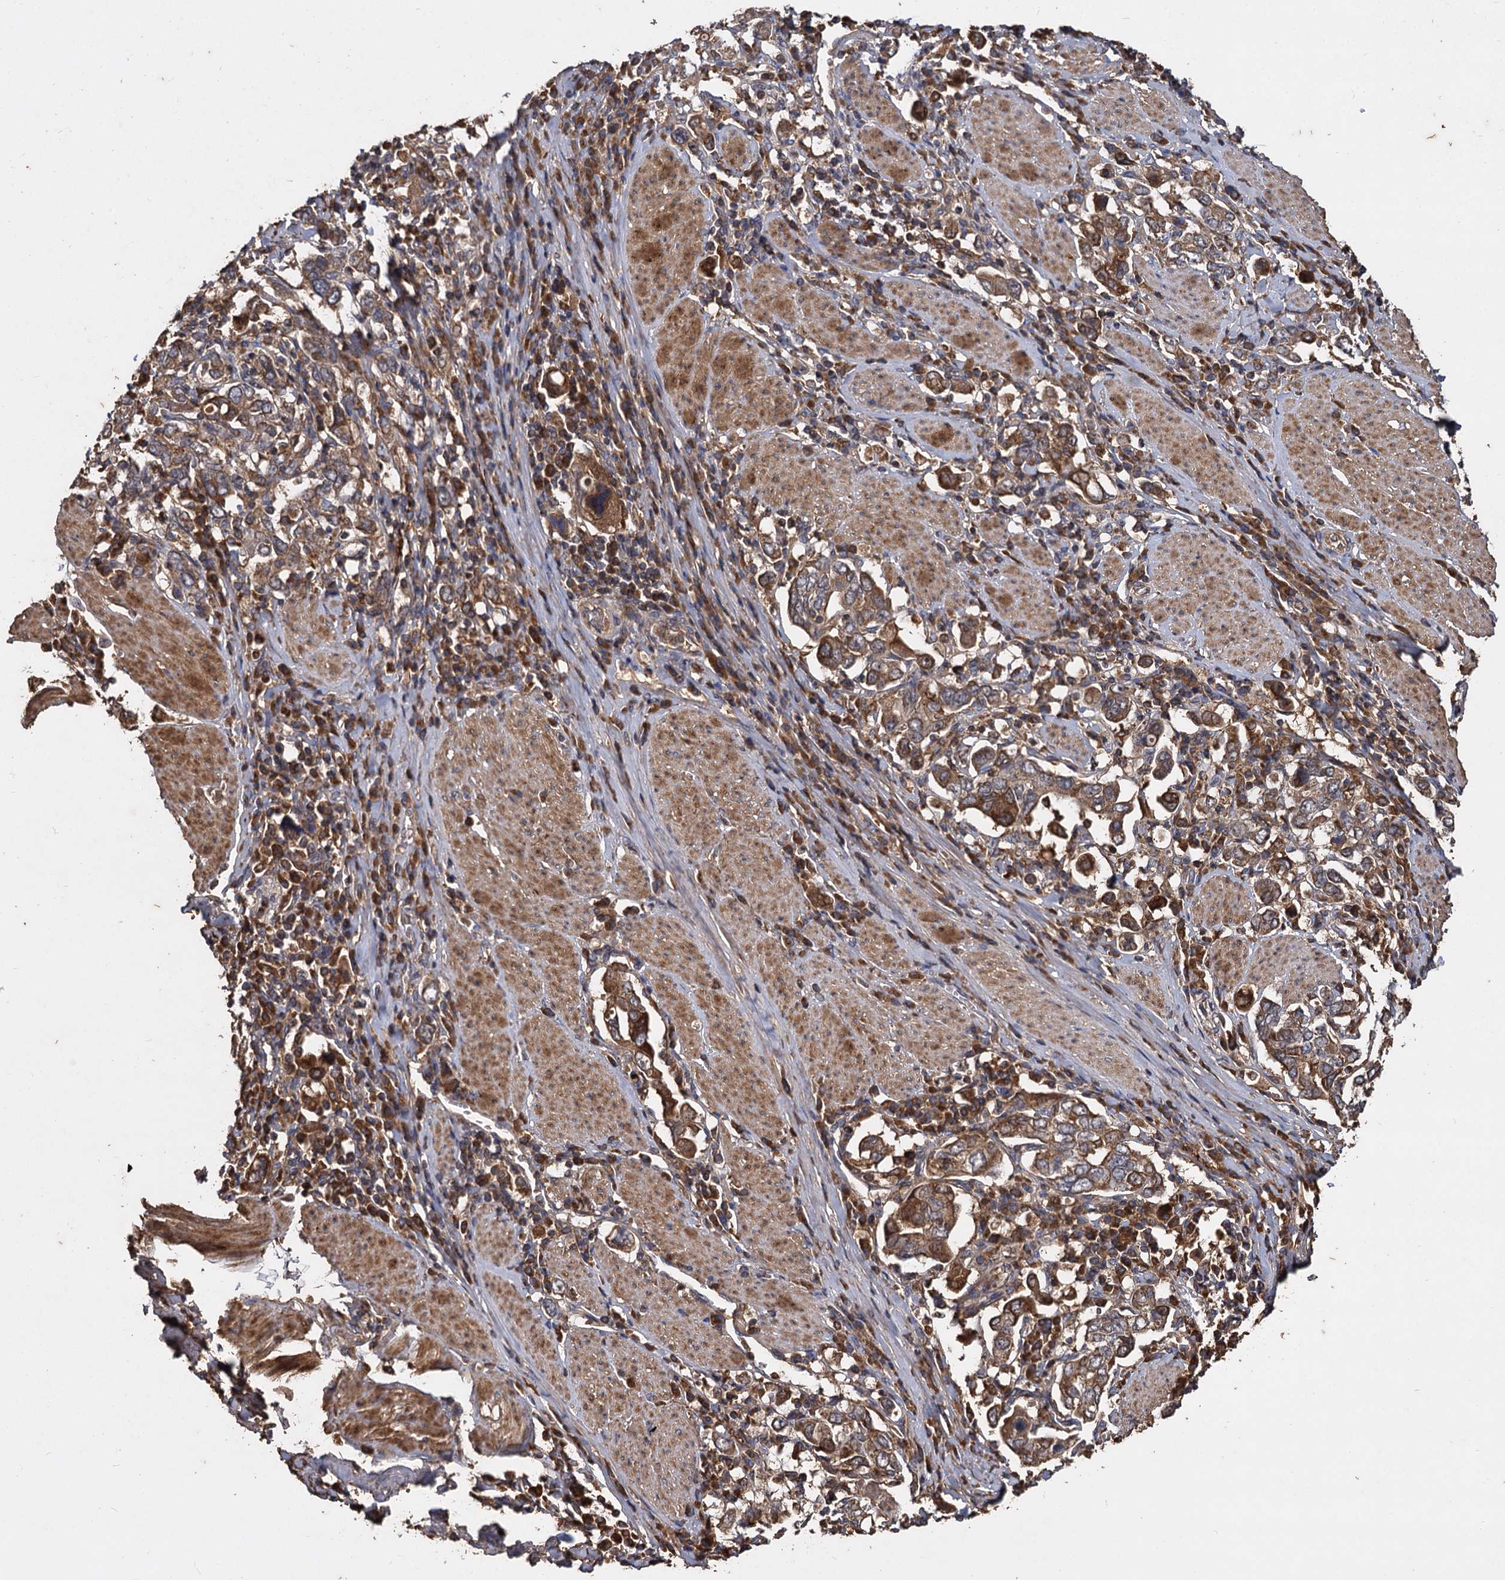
{"staining": {"intensity": "moderate", "quantity": ">75%", "location": "cytoplasmic/membranous"}, "tissue": "stomach cancer", "cell_type": "Tumor cells", "image_type": "cancer", "snomed": [{"axis": "morphology", "description": "Adenocarcinoma, NOS"}, {"axis": "topography", "description": "Stomach, upper"}], "caption": "Protein expression by IHC displays moderate cytoplasmic/membranous staining in approximately >75% of tumor cells in stomach adenocarcinoma. (DAB (3,3'-diaminobenzidine) = brown stain, brightfield microscopy at high magnification).", "gene": "GCLC", "patient": {"sex": "male", "age": 62}}